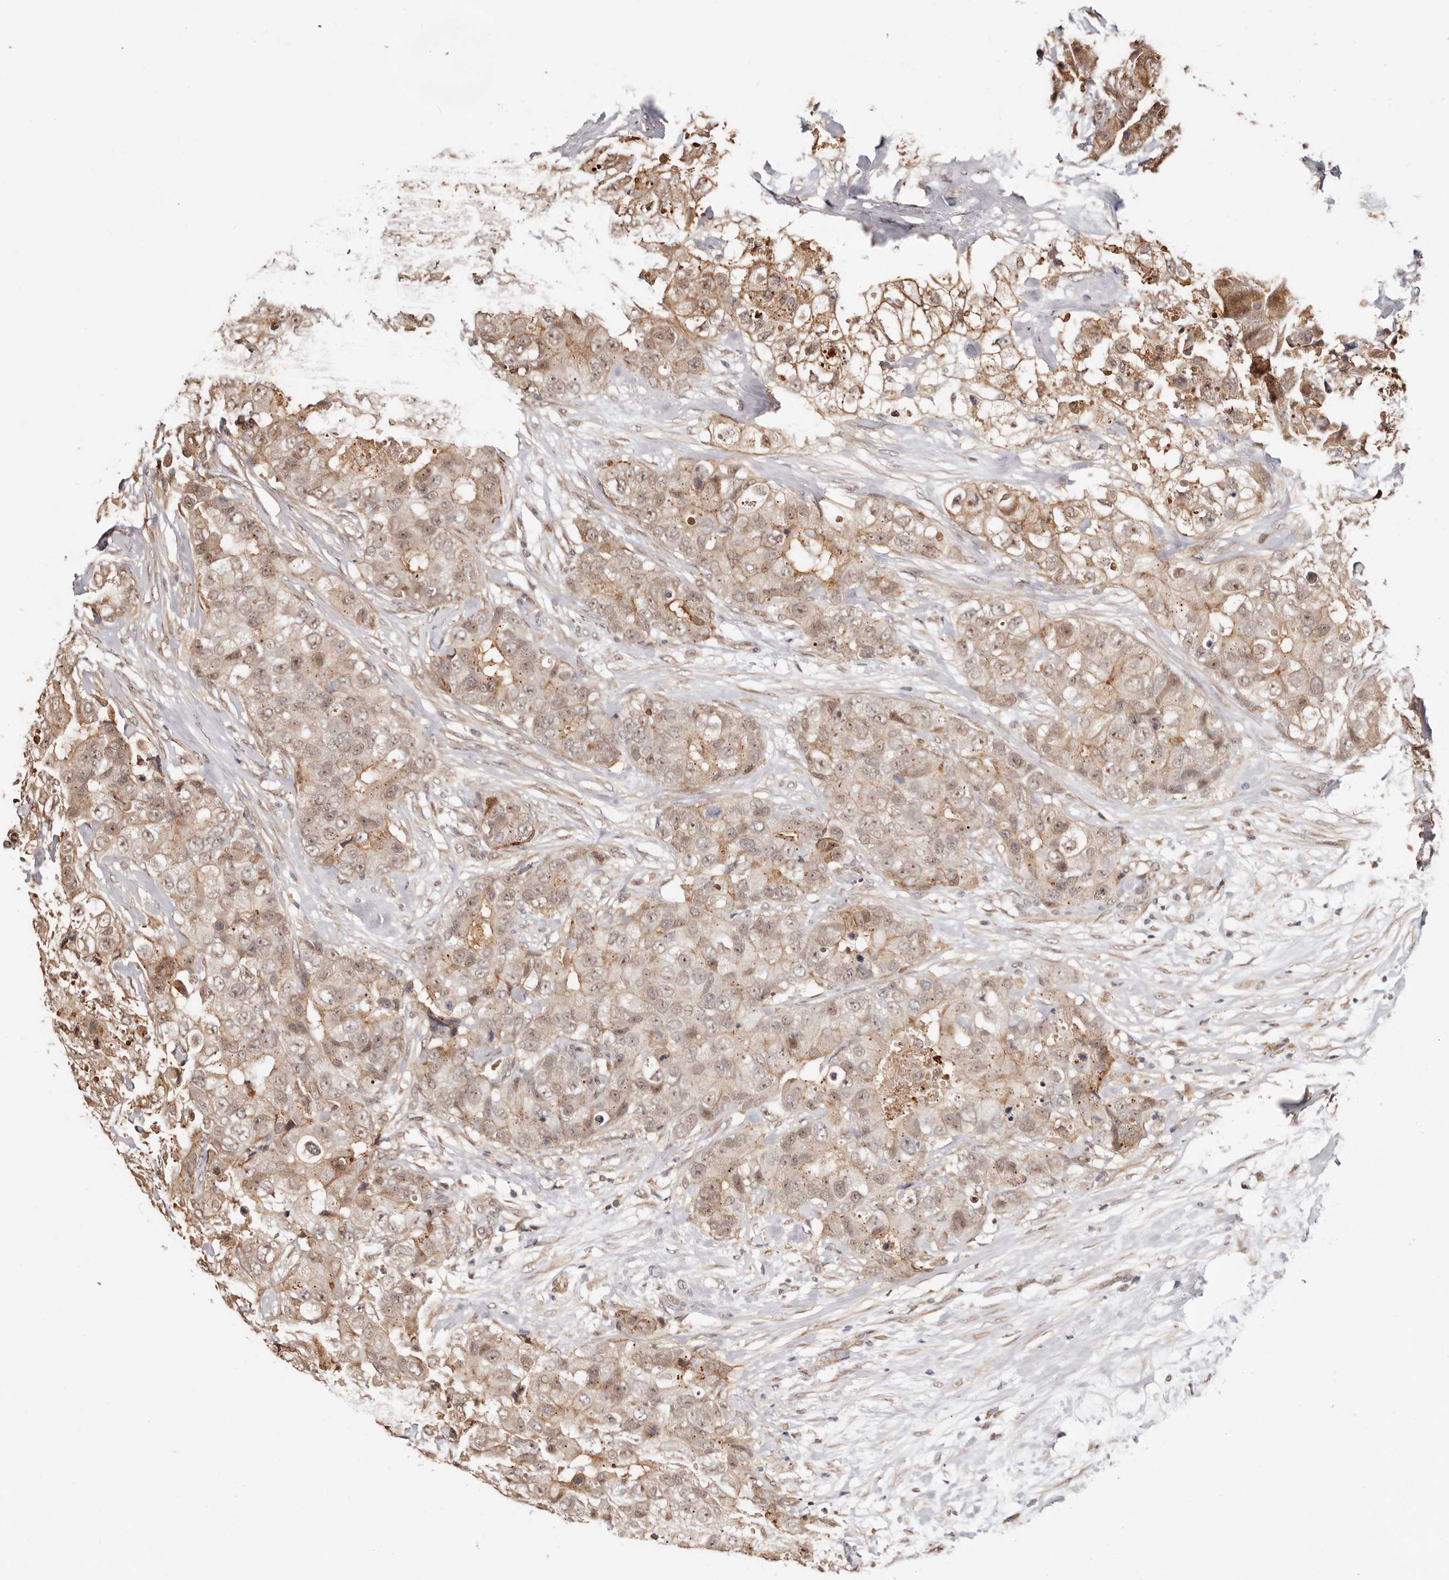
{"staining": {"intensity": "weak", "quantity": ">75%", "location": "cytoplasmic/membranous,nuclear"}, "tissue": "breast cancer", "cell_type": "Tumor cells", "image_type": "cancer", "snomed": [{"axis": "morphology", "description": "Duct carcinoma"}, {"axis": "topography", "description": "Breast"}], "caption": "About >75% of tumor cells in breast cancer display weak cytoplasmic/membranous and nuclear protein staining as visualized by brown immunohistochemical staining.", "gene": "TRIP13", "patient": {"sex": "female", "age": 62}}